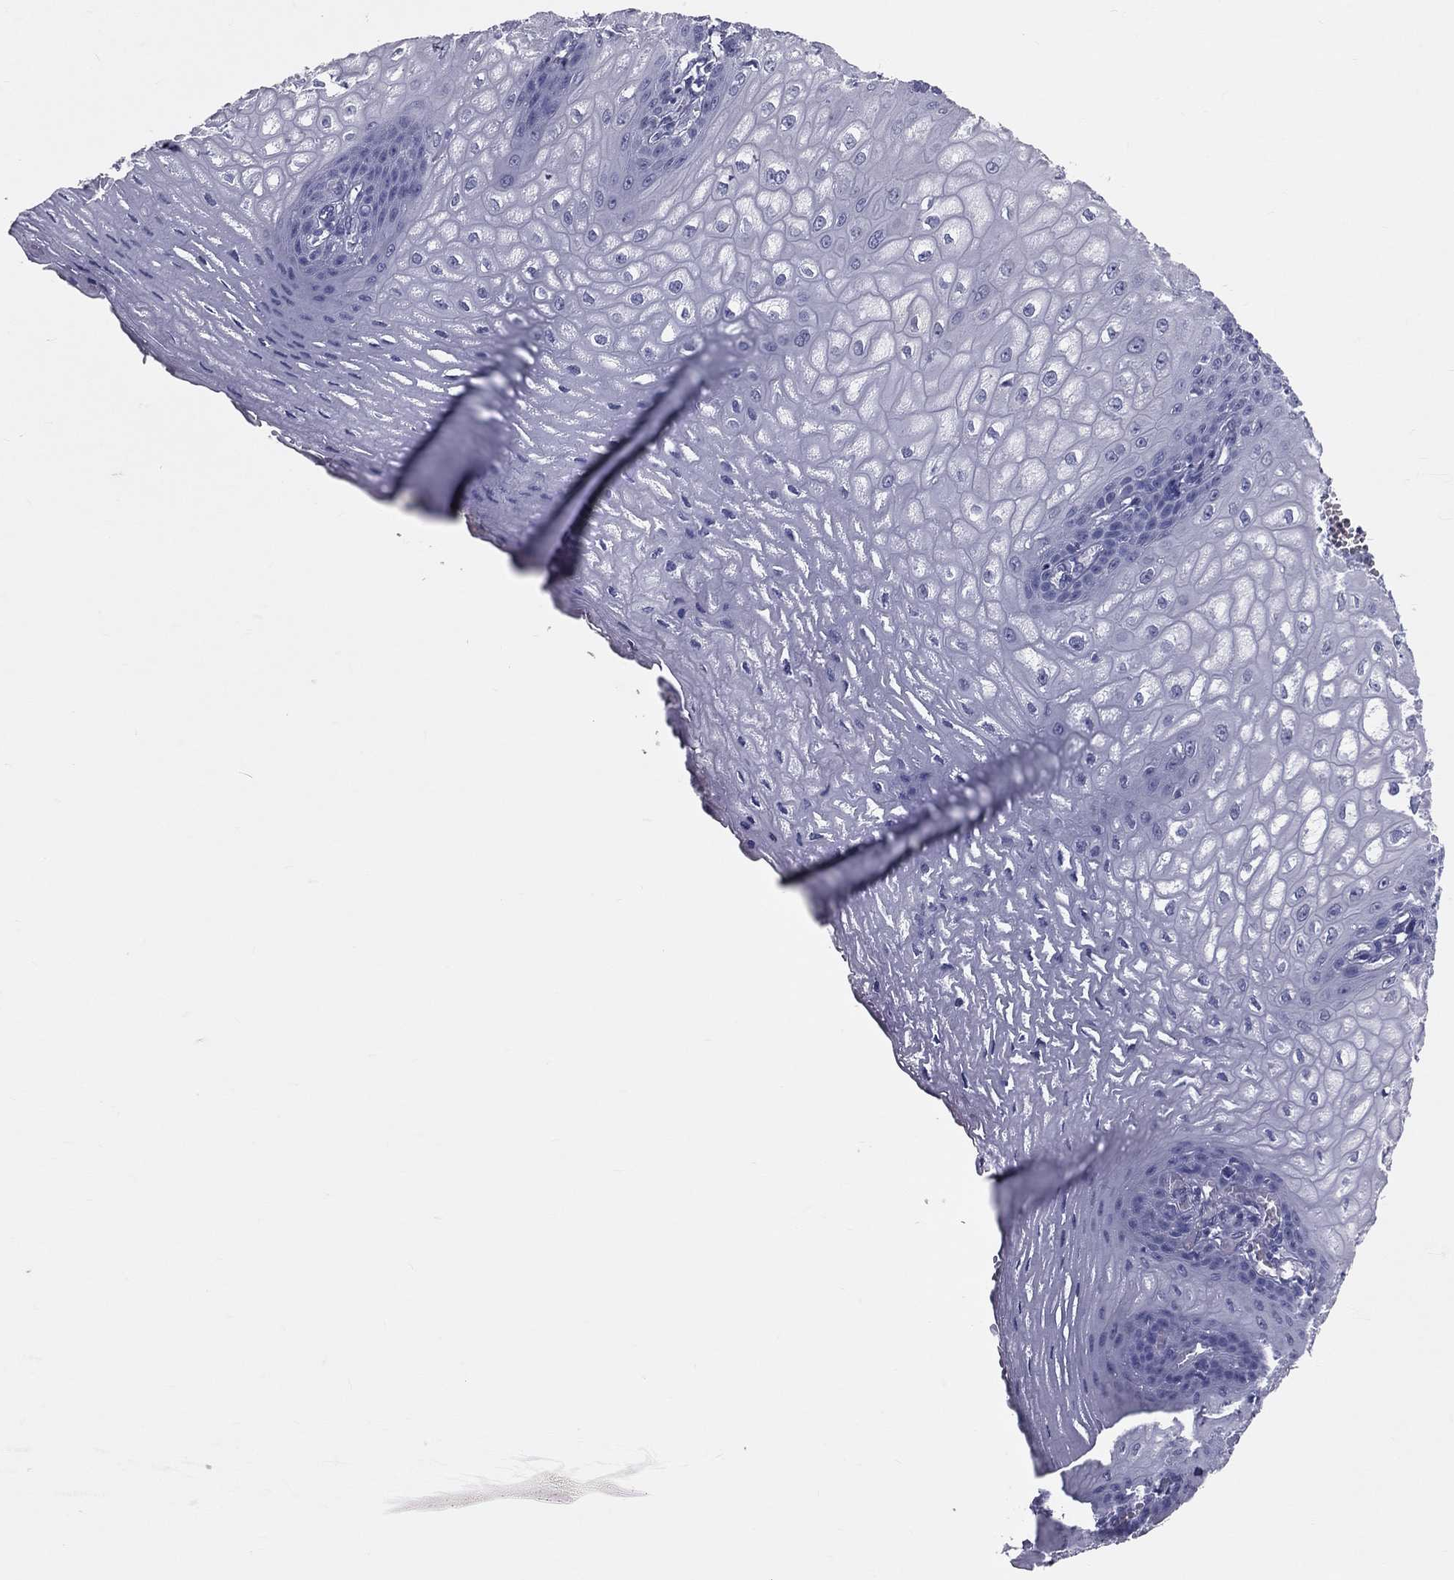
{"staining": {"intensity": "negative", "quantity": "none", "location": "none"}, "tissue": "esophagus", "cell_type": "Squamous epithelial cells", "image_type": "normal", "snomed": [{"axis": "morphology", "description": "Normal tissue, NOS"}, {"axis": "topography", "description": "Esophagus"}], "caption": "DAB (3,3'-diaminobenzidine) immunohistochemical staining of normal human esophagus displays no significant expression in squamous epithelial cells.", "gene": "TFPI2", "patient": {"sex": "male", "age": 58}}